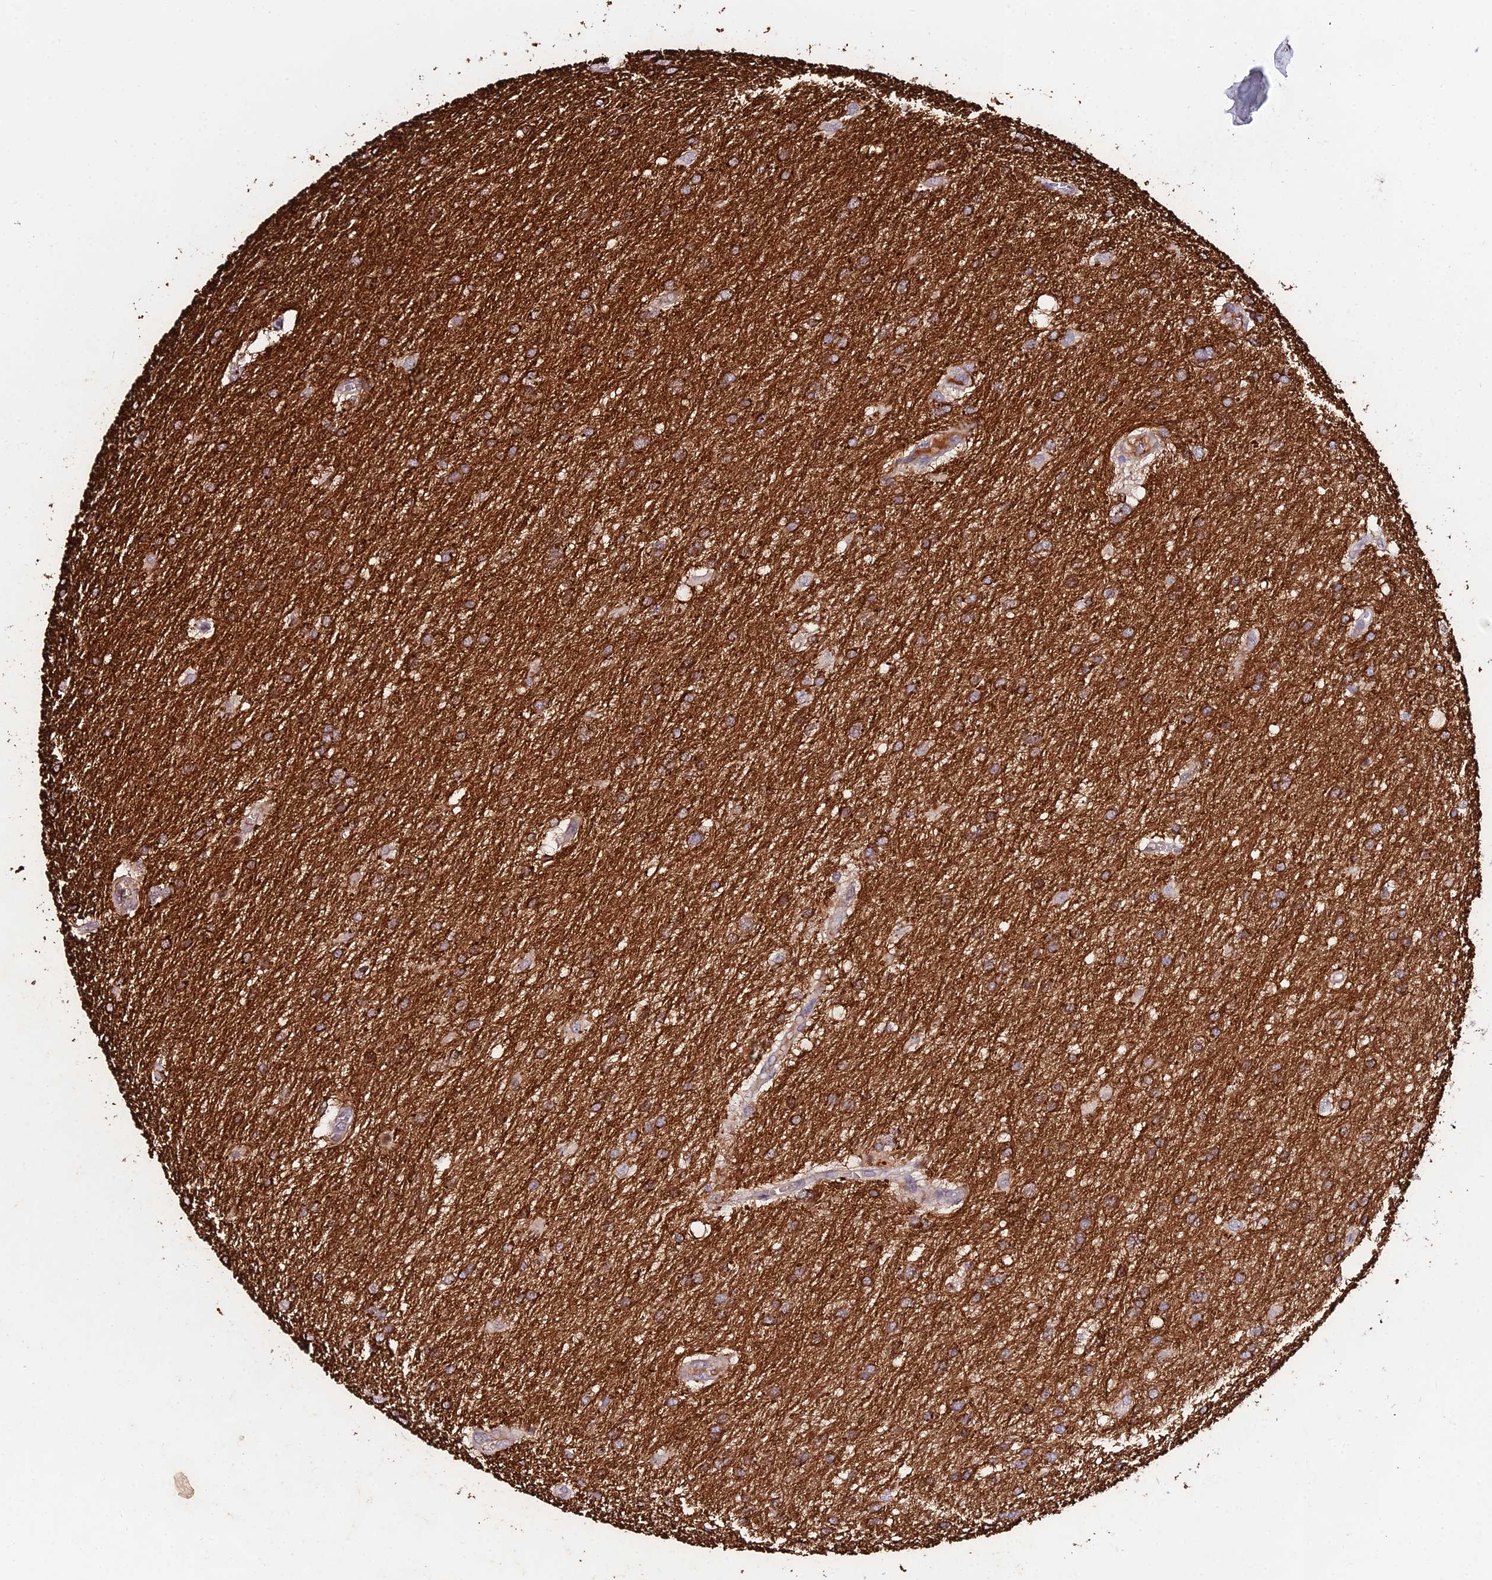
{"staining": {"intensity": "strong", "quantity": "25%-75%", "location": "cytoplasmic/membranous"}, "tissue": "glioma", "cell_type": "Tumor cells", "image_type": "cancer", "snomed": [{"axis": "morphology", "description": "Glioma, malignant, Low grade"}, {"axis": "topography", "description": "Brain"}], "caption": "The photomicrograph reveals immunohistochemical staining of malignant glioma (low-grade). There is strong cytoplasmic/membranous staining is seen in about 25%-75% of tumor cells. The staining was performed using DAB (3,3'-diaminobenzidine), with brown indicating positive protein expression. Nuclei are stained blue with hematoxylin.", "gene": "DEFB132", "patient": {"sex": "male", "age": 66}}